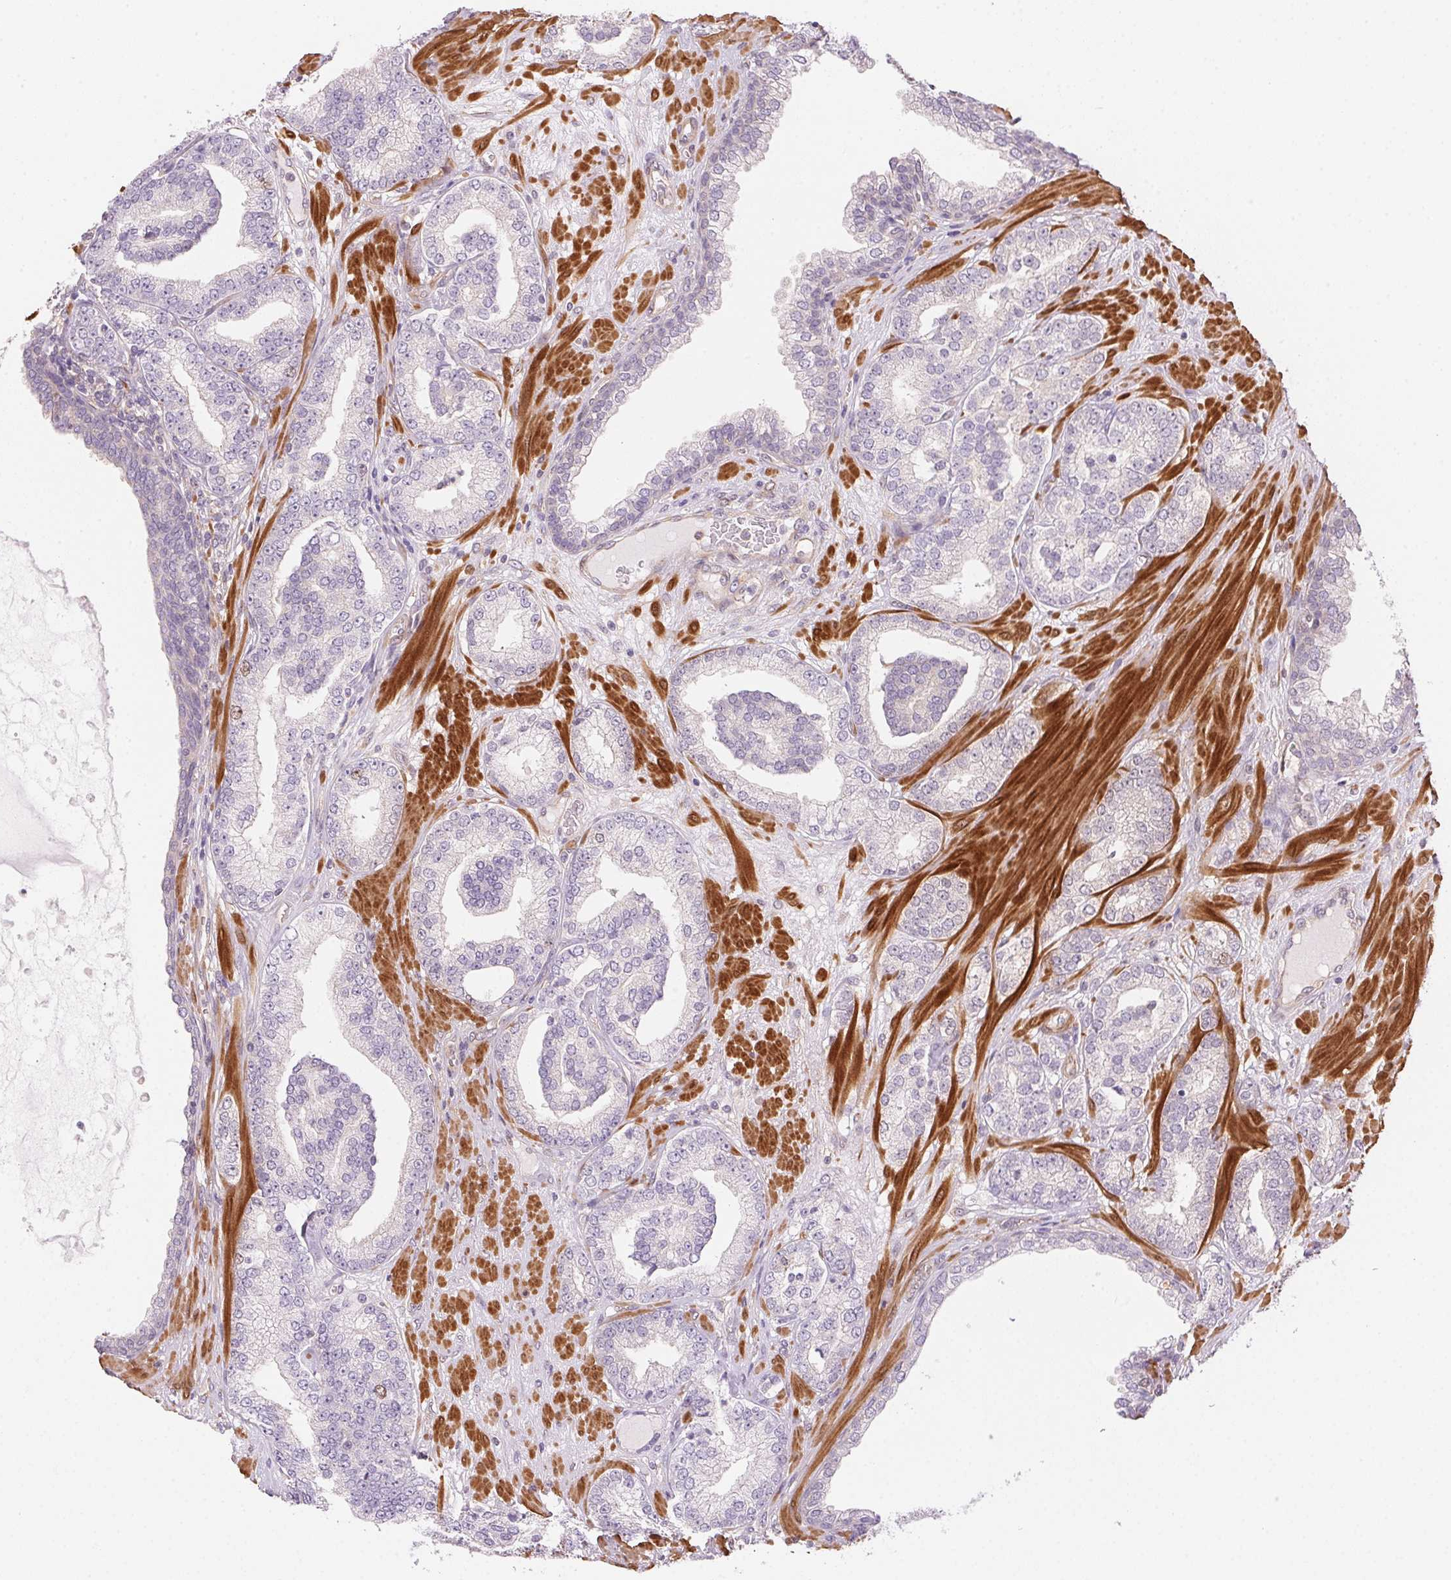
{"staining": {"intensity": "negative", "quantity": "none", "location": "none"}, "tissue": "prostate cancer", "cell_type": "Tumor cells", "image_type": "cancer", "snomed": [{"axis": "morphology", "description": "Adenocarcinoma, High grade"}, {"axis": "topography", "description": "Prostate"}], "caption": "An IHC micrograph of prostate cancer is shown. There is no staining in tumor cells of prostate cancer.", "gene": "SMTN", "patient": {"sex": "male", "age": 62}}